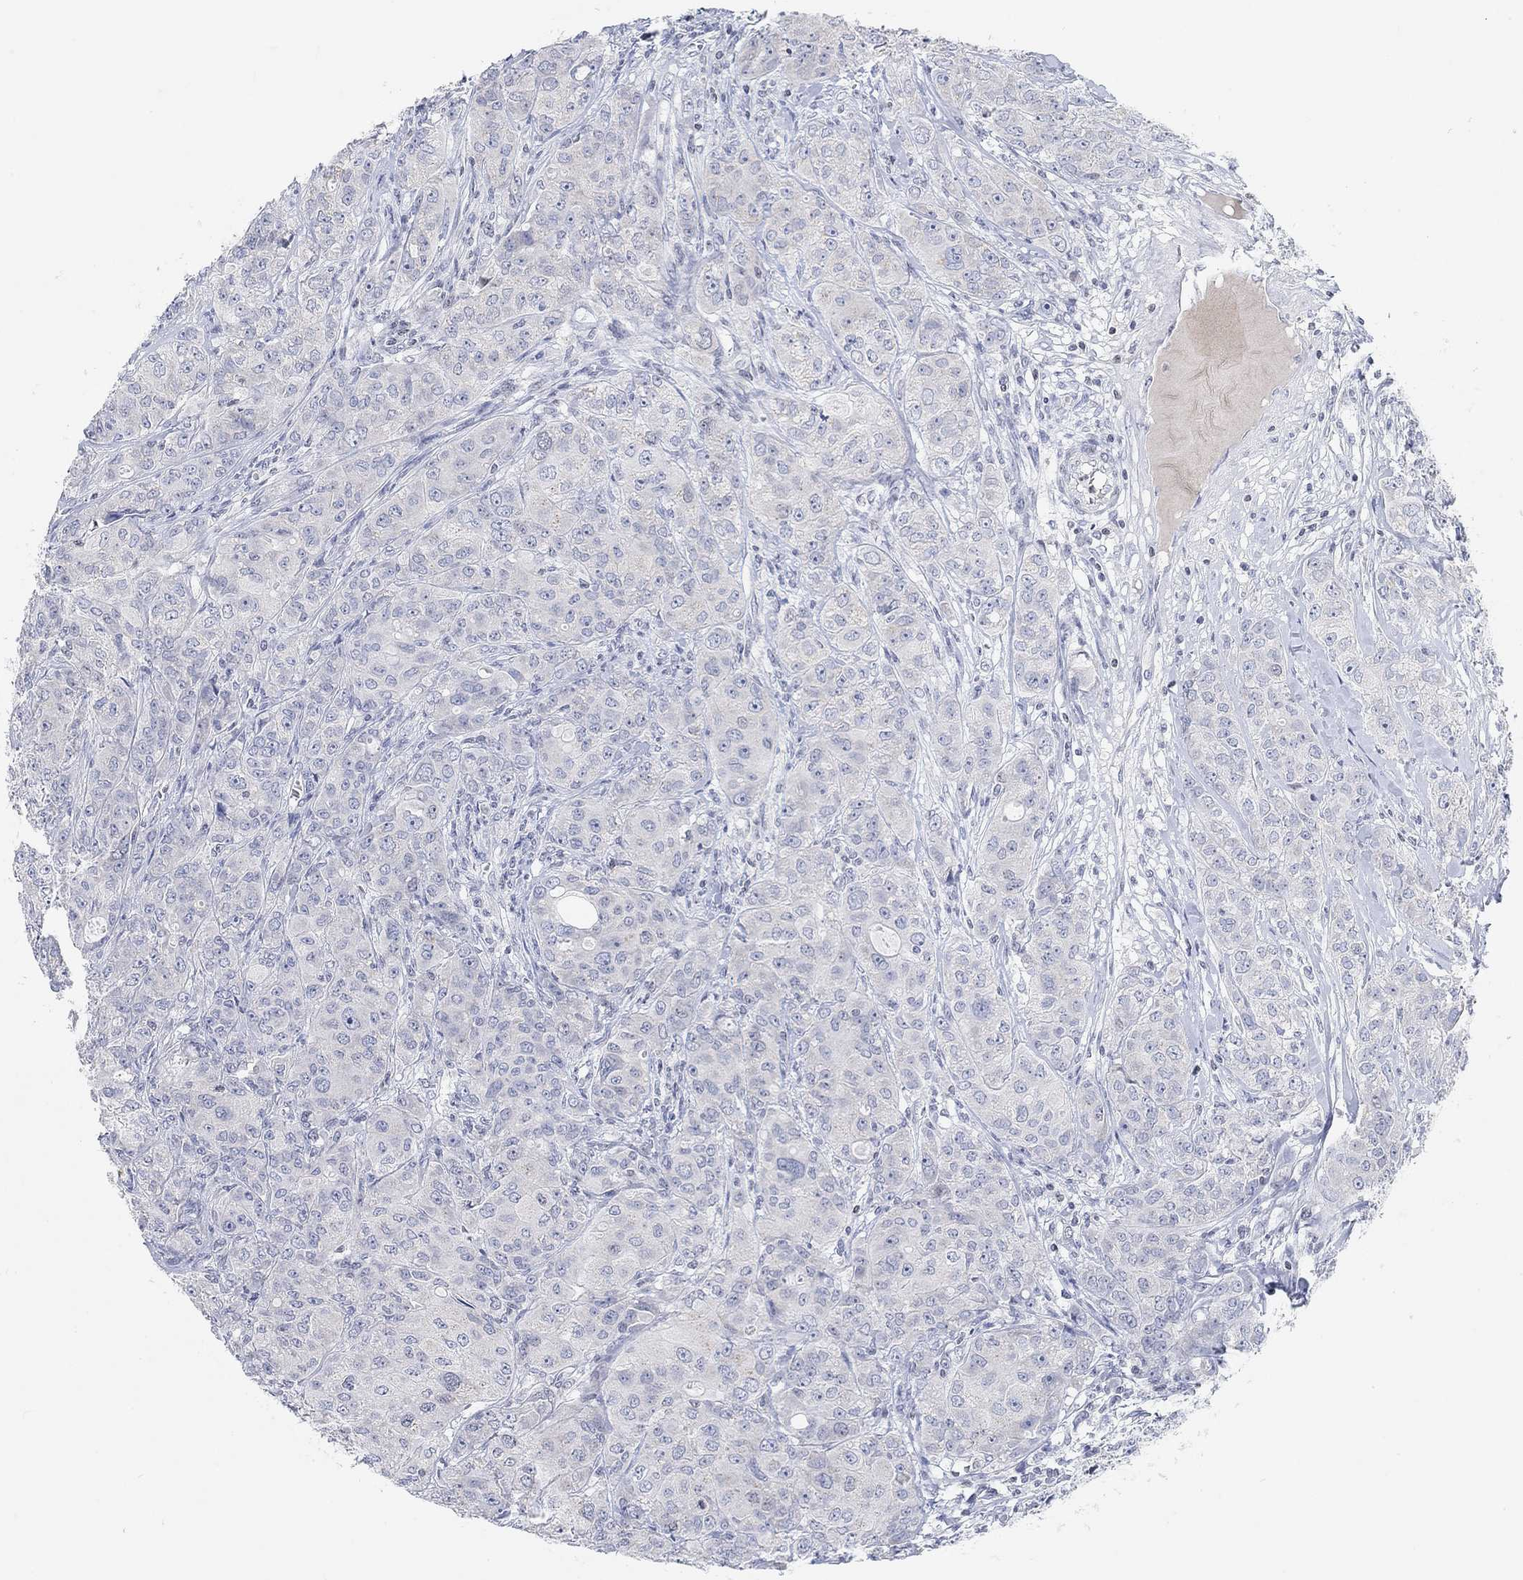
{"staining": {"intensity": "negative", "quantity": "none", "location": "none"}, "tissue": "breast cancer", "cell_type": "Tumor cells", "image_type": "cancer", "snomed": [{"axis": "morphology", "description": "Duct carcinoma"}, {"axis": "topography", "description": "Breast"}], "caption": "Breast invasive ductal carcinoma stained for a protein using immunohistochemistry (IHC) shows no expression tumor cells.", "gene": "ATP6V1E2", "patient": {"sex": "female", "age": 43}}